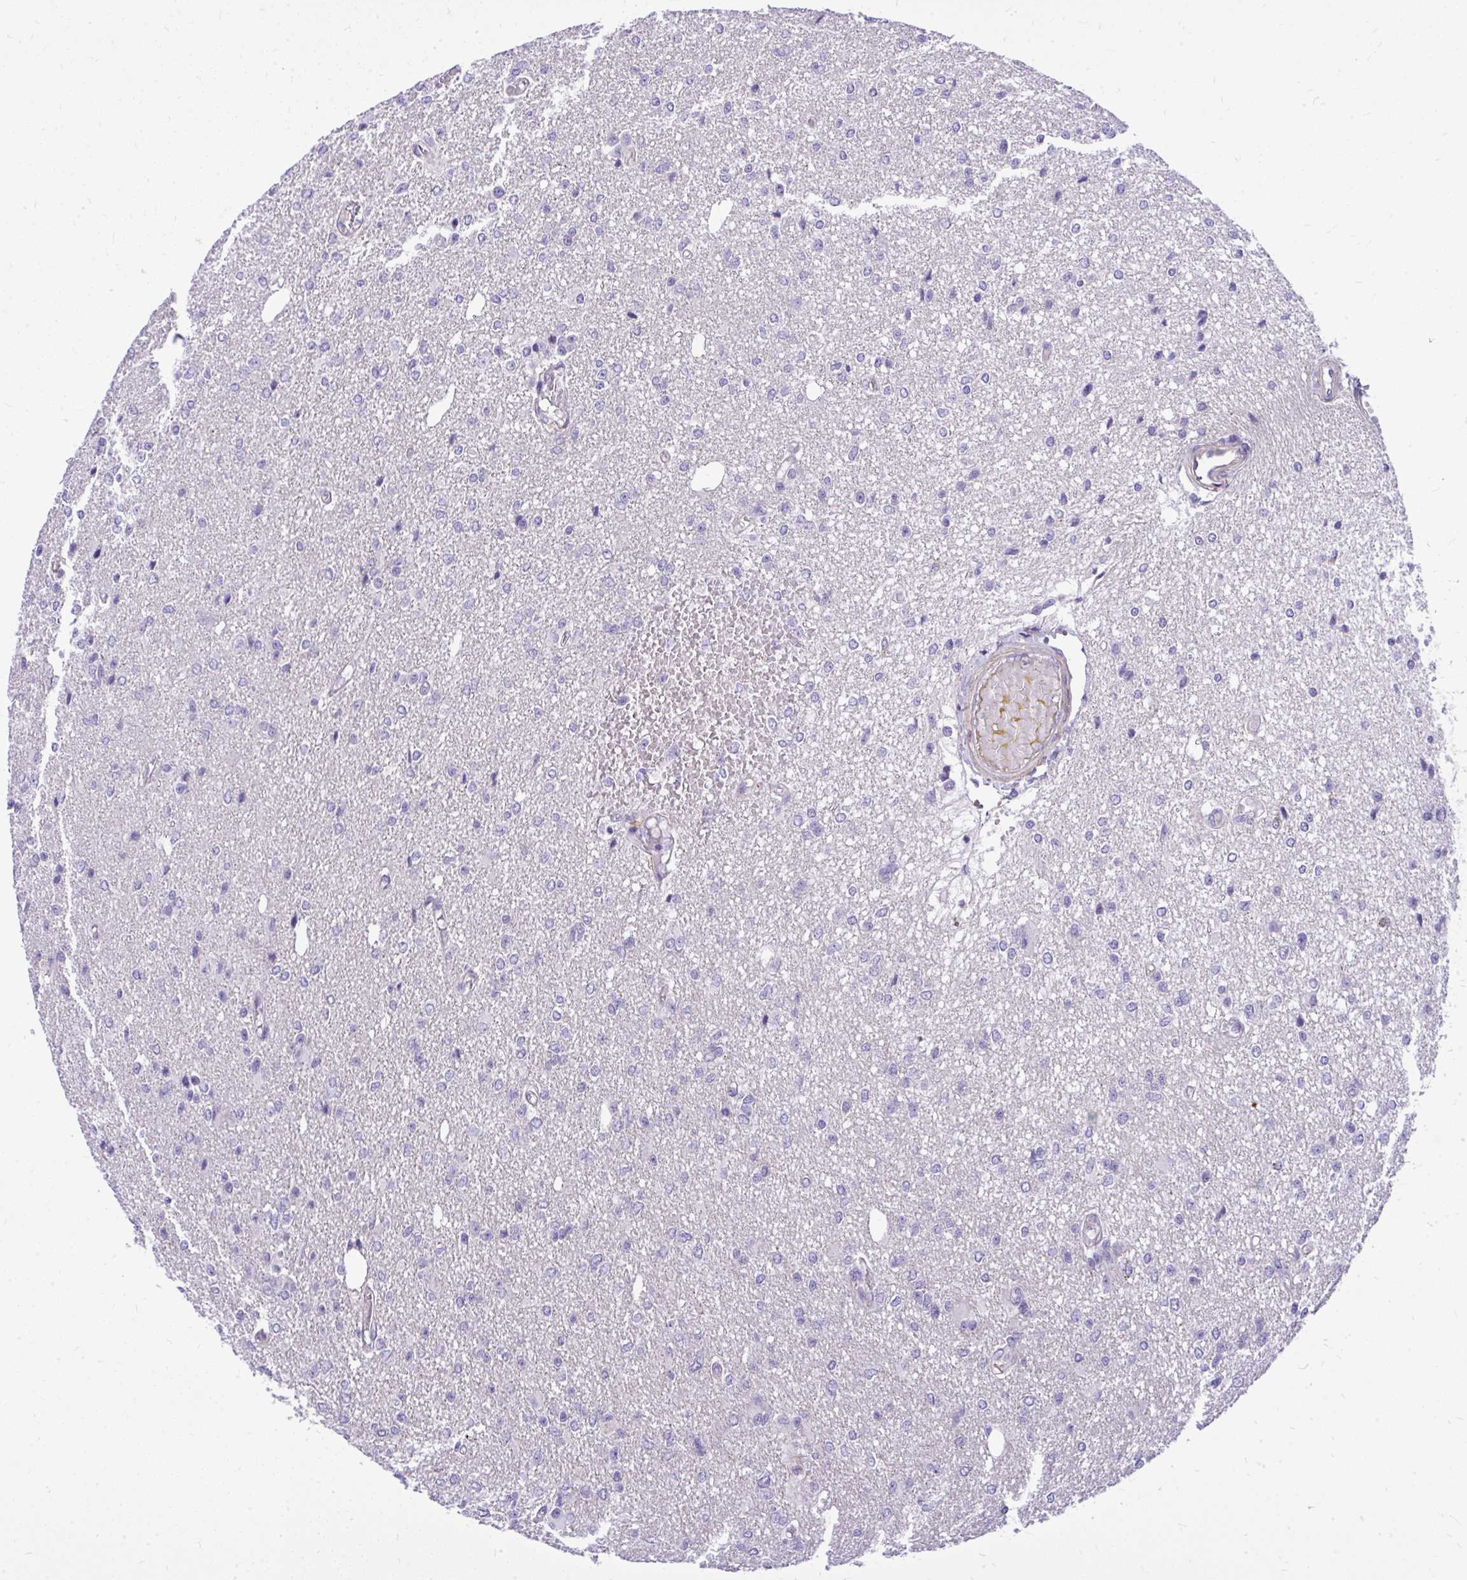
{"staining": {"intensity": "negative", "quantity": "none", "location": "none"}, "tissue": "glioma", "cell_type": "Tumor cells", "image_type": "cancer", "snomed": [{"axis": "morphology", "description": "Glioma, malignant, Low grade"}, {"axis": "topography", "description": "Brain"}], "caption": "This is an immunohistochemistry (IHC) micrograph of glioma. There is no expression in tumor cells.", "gene": "GRK4", "patient": {"sex": "male", "age": 26}}